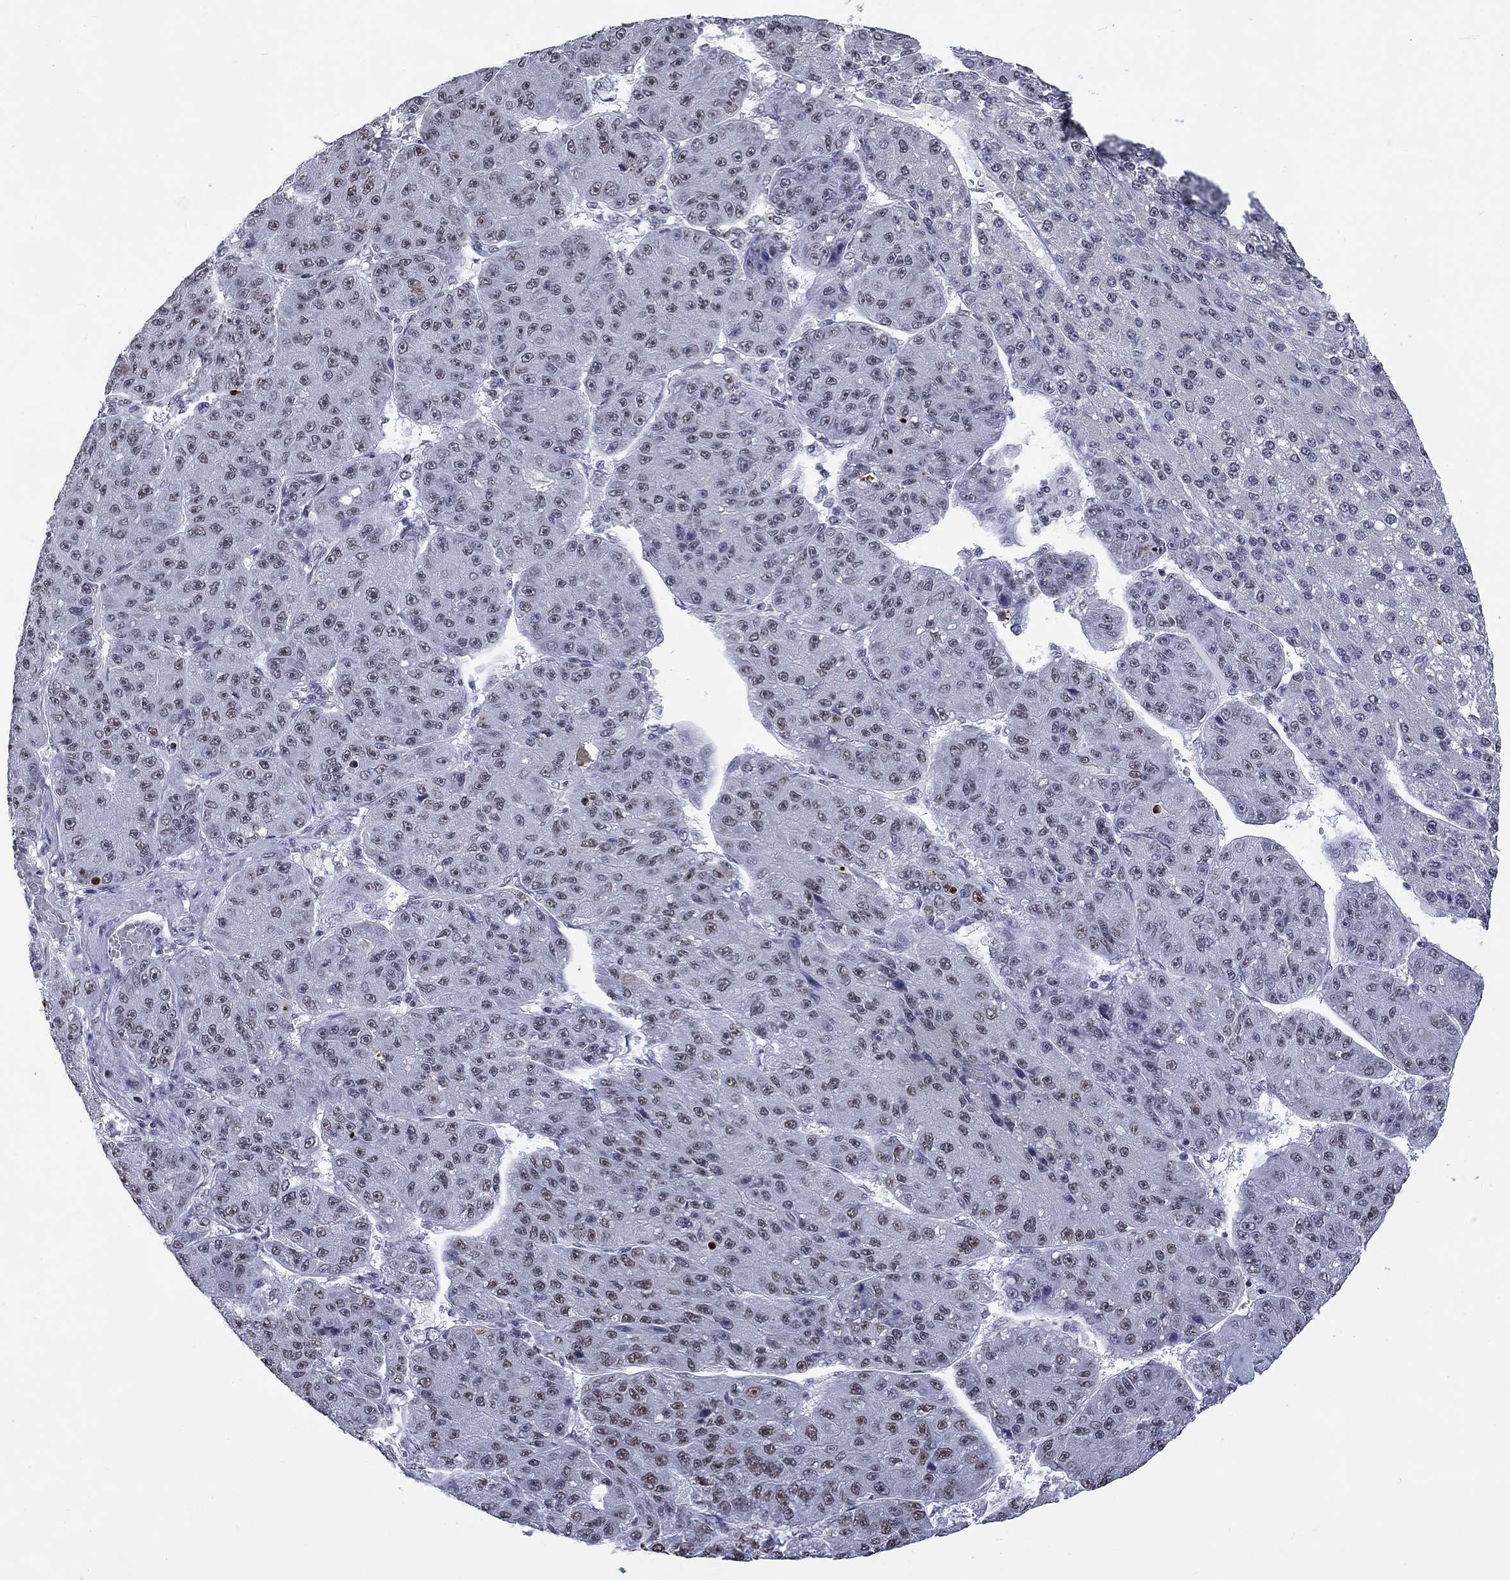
{"staining": {"intensity": "moderate", "quantity": "<25%", "location": "nuclear"}, "tissue": "liver cancer", "cell_type": "Tumor cells", "image_type": "cancer", "snomed": [{"axis": "morphology", "description": "Carcinoma, Hepatocellular, NOS"}, {"axis": "topography", "description": "Liver"}], "caption": "A brown stain labels moderate nuclear expression of a protein in human liver cancer (hepatocellular carcinoma) tumor cells.", "gene": "CSRNP3", "patient": {"sex": "male", "age": 67}}